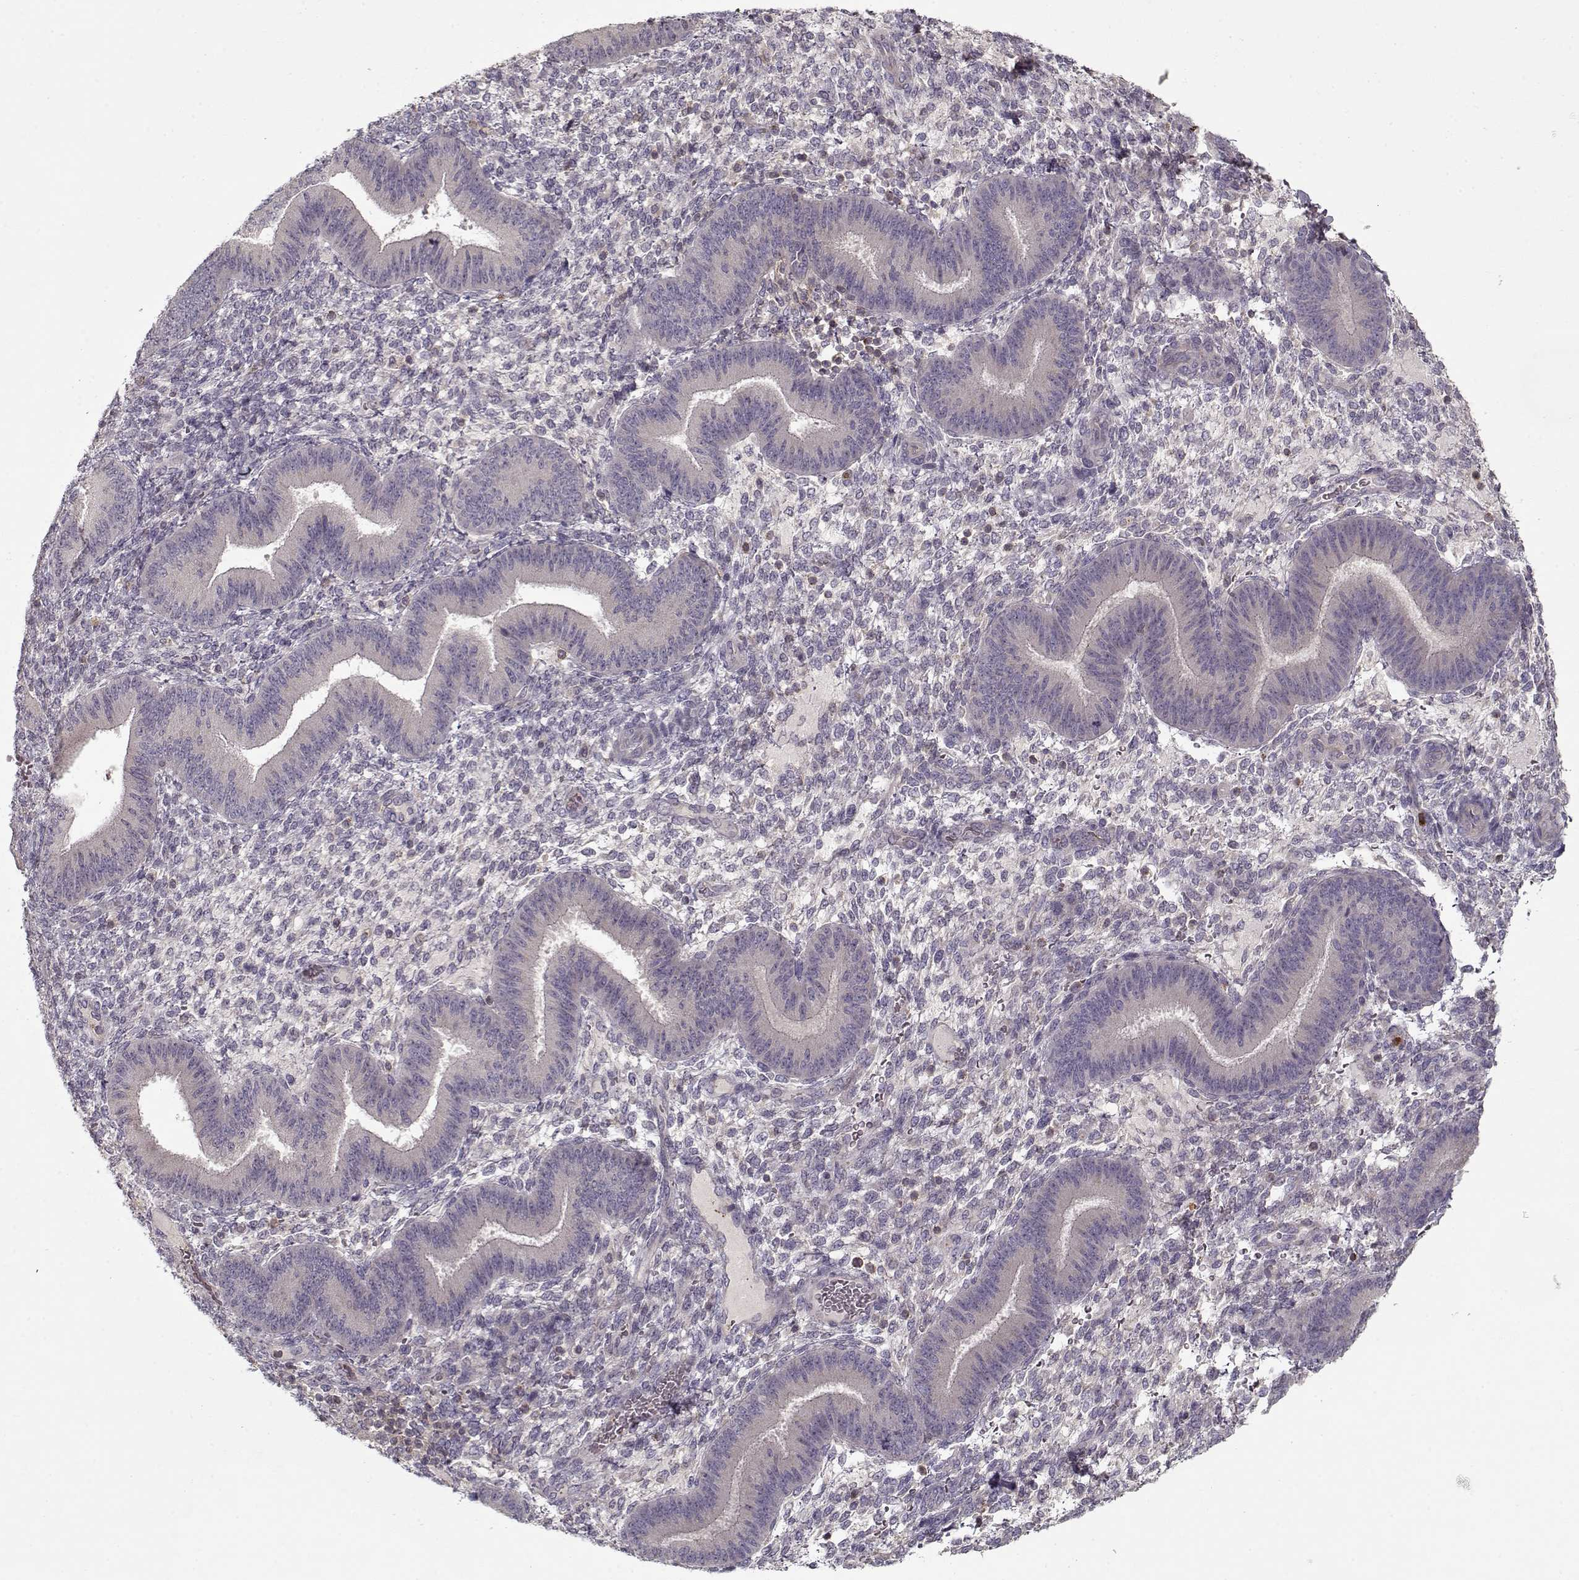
{"staining": {"intensity": "negative", "quantity": "none", "location": "none"}, "tissue": "endometrium", "cell_type": "Cells in endometrial stroma", "image_type": "normal", "snomed": [{"axis": "morphology", "description": "Normal tissue, NOS"}, {"axis": "topography", "description": "Endometrium"}], "caption": "Human endometrium stained for a protein using immunohistochemistry demonstrates no expression in cells in endometrial stroma.", "gene": "UNC13D", "patient": {"sex": "female", "age": 39}}